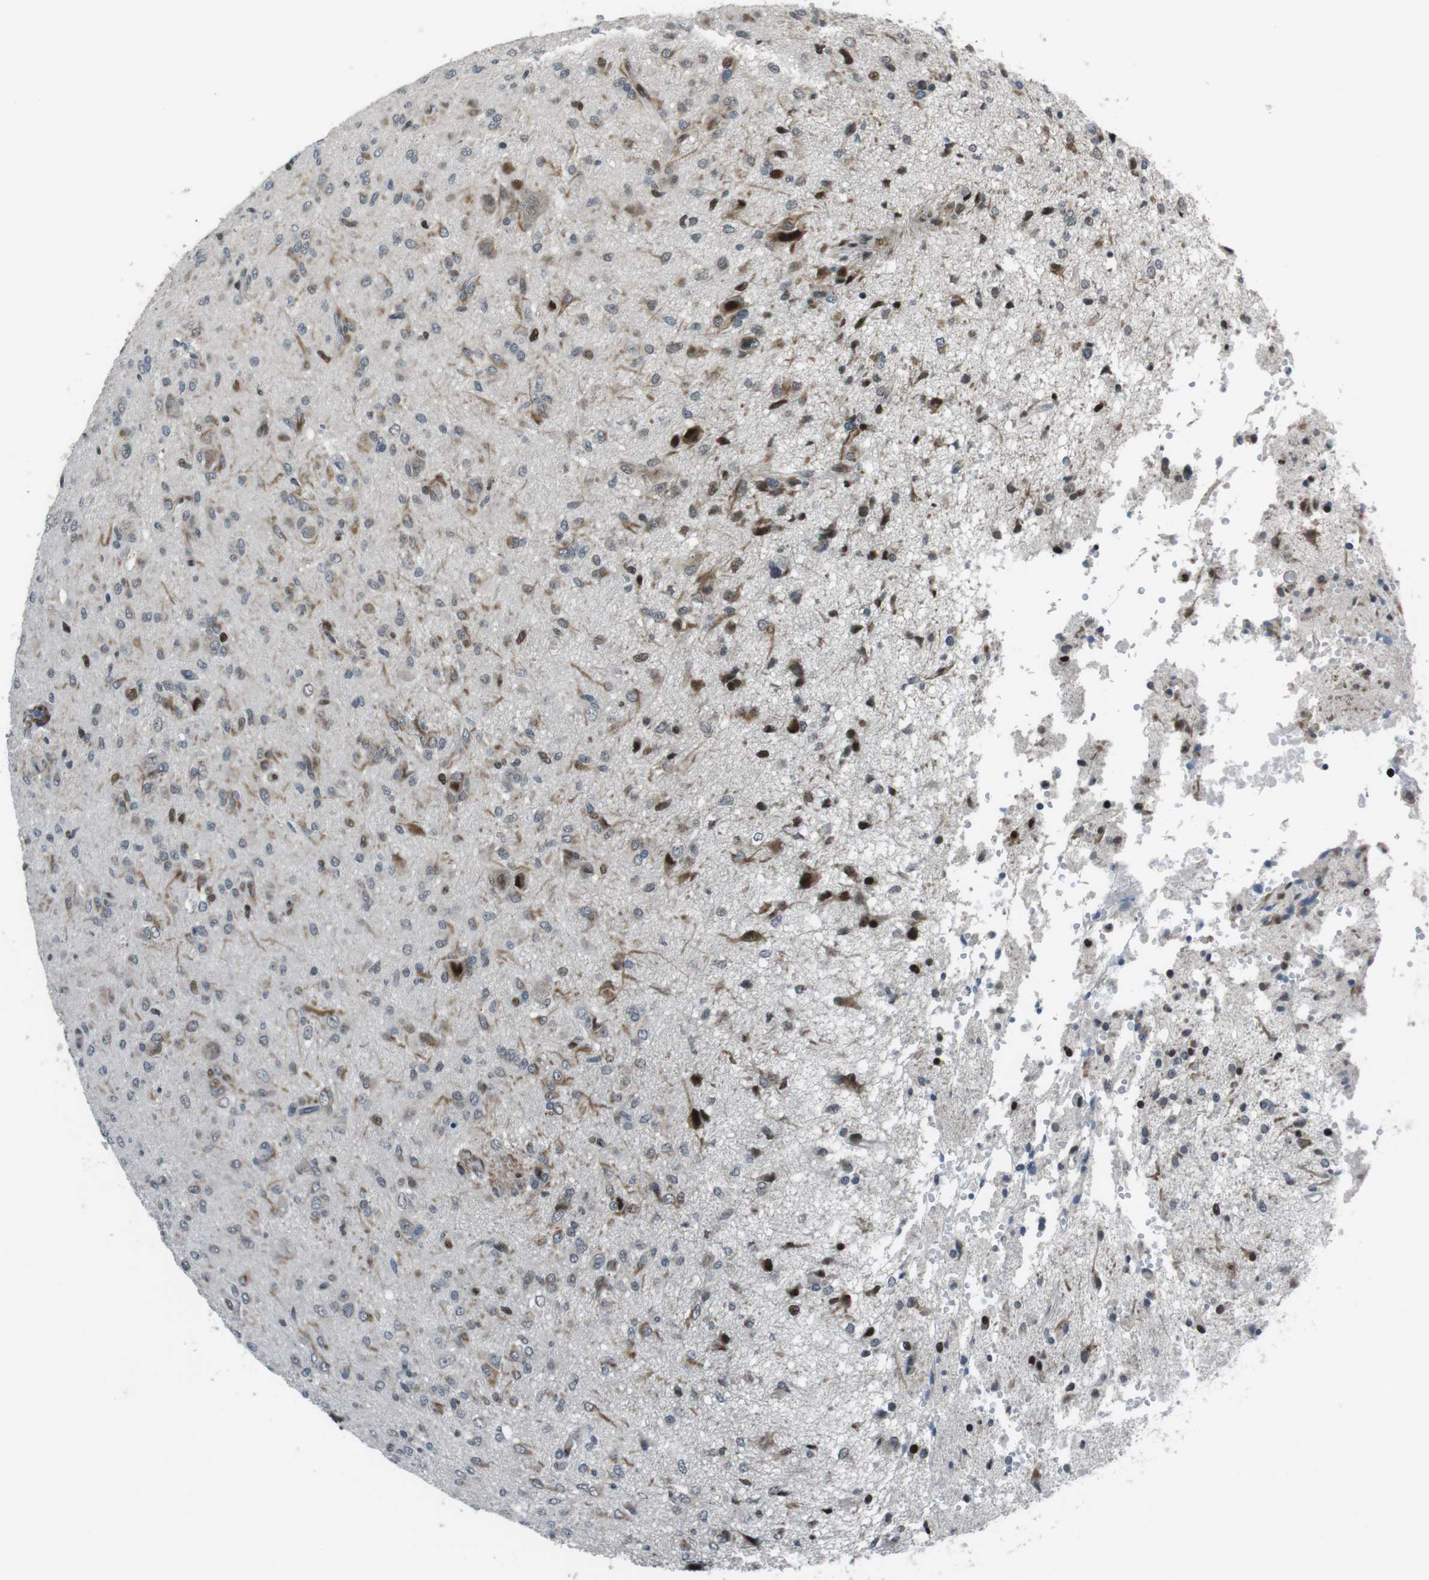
{"staining": {"intensity": "strong", "quantity": "<25%", "location": "nuclear"}, "tissue": "glioma", "cell_type": "Tumor cells", "image_type": "cancer", "snomed": [{"axis": "morphology", "description": "Glioma, malignant, High grade"}, {"axis": "topography", "description": "Brain"}], "caption": "IHC (DAB (3,3'-diaminobenzidine)) staining of malignant glioma (high-grade) reveals strong nuclear protein positivity in approximately <25% of tumor cells.", "gene": "PBRM1", "patient": {"sex": "female", "age": 59}}